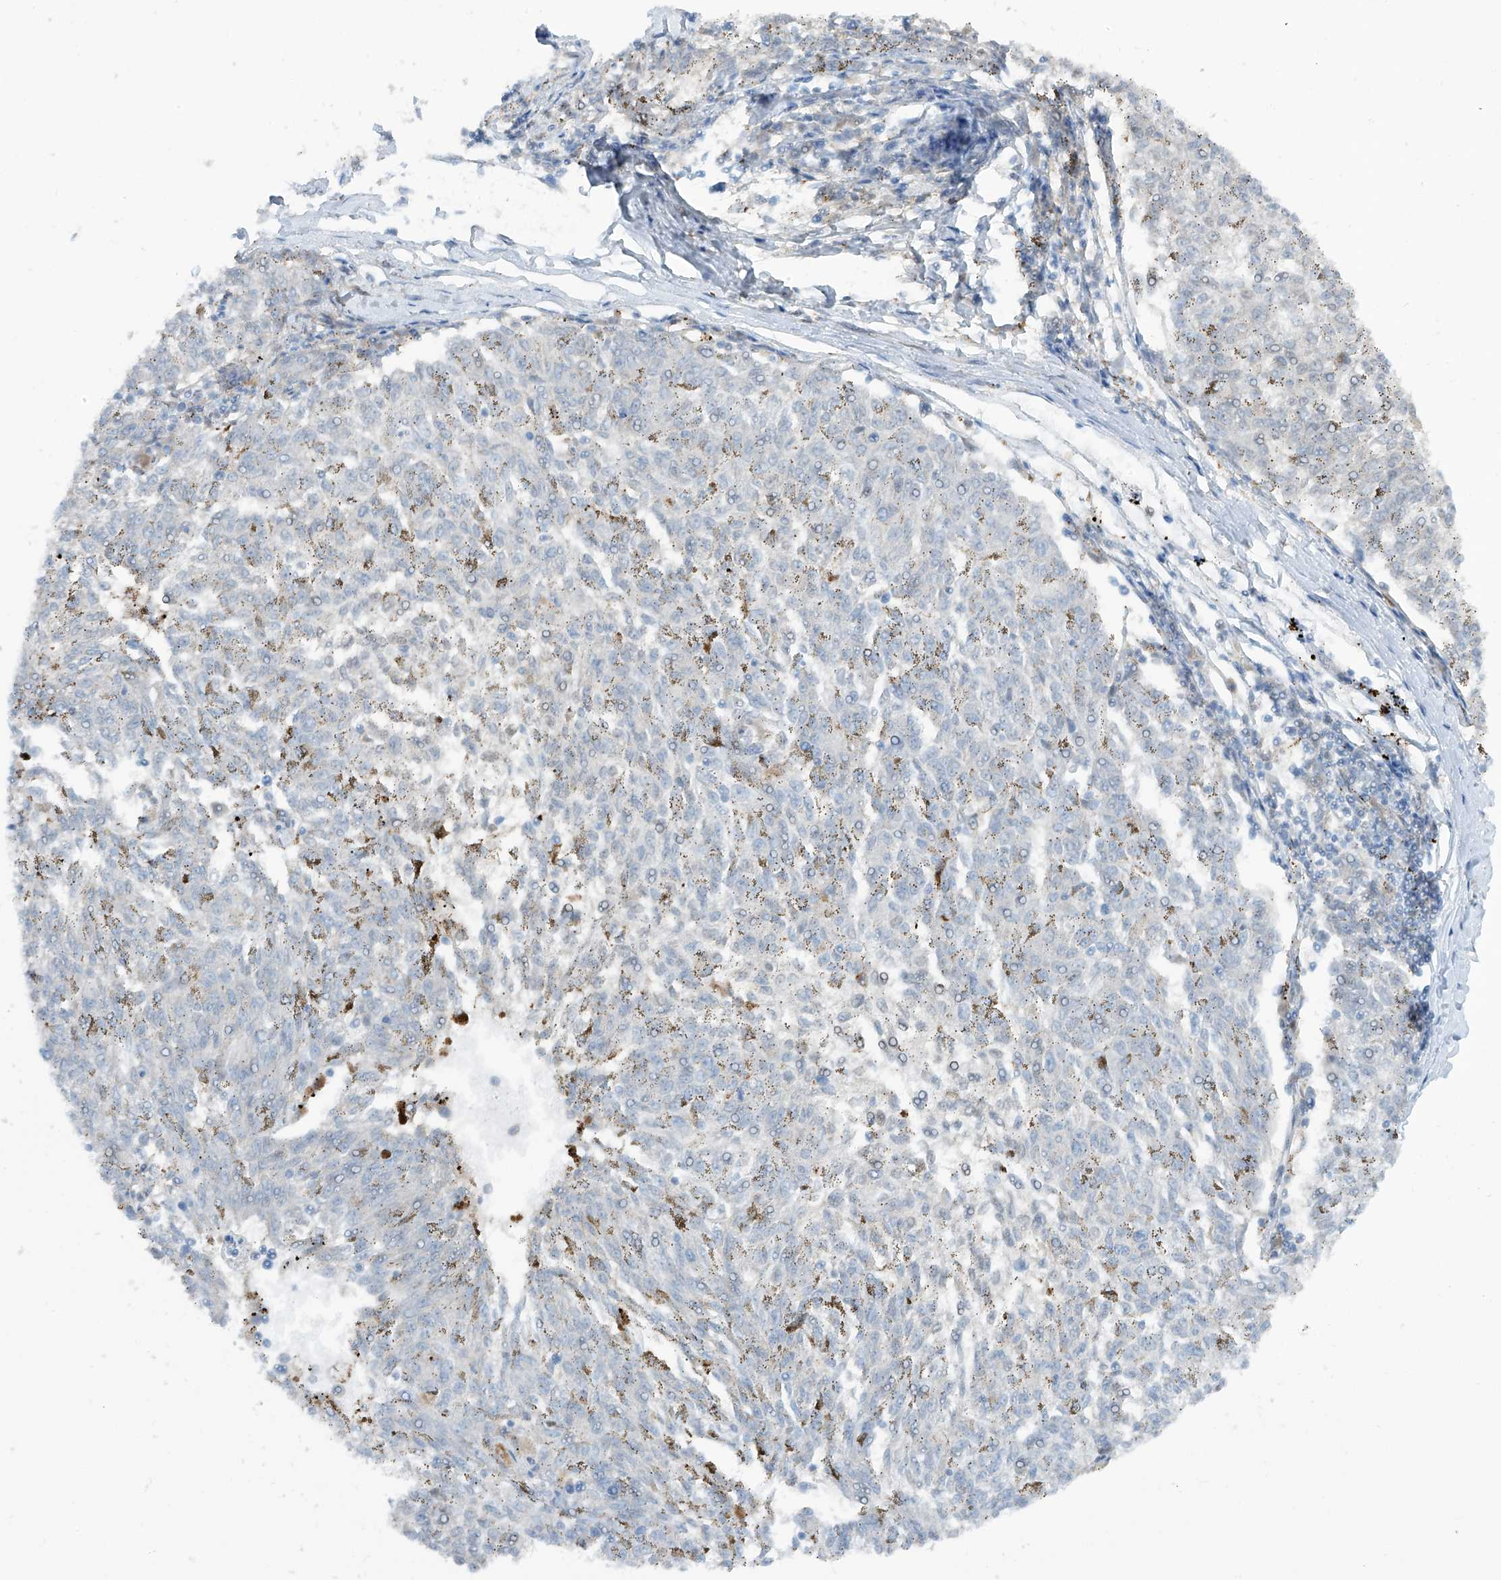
{"staining": {"intensity": "negative", "quantity": "none", "location": "none"}, "tissue": "melanoma", "cell_type": "Tumor cells", "image_type": "cancer", "snomed": [{"axis": "morphology", "description": "Malignant melanoma, NOS"}, {"axis": "topography", "description": "Skin"}], "caption": "High magnification brightfield microscopy of melanoma stained with DAB (3,3'-diaminobenzidine) (brown) and counterstained with hematoxylin (blue): tumor cells show no significant staining.", "gene": "PM20D2", "patient": {"sex": "female", "age": 72}}